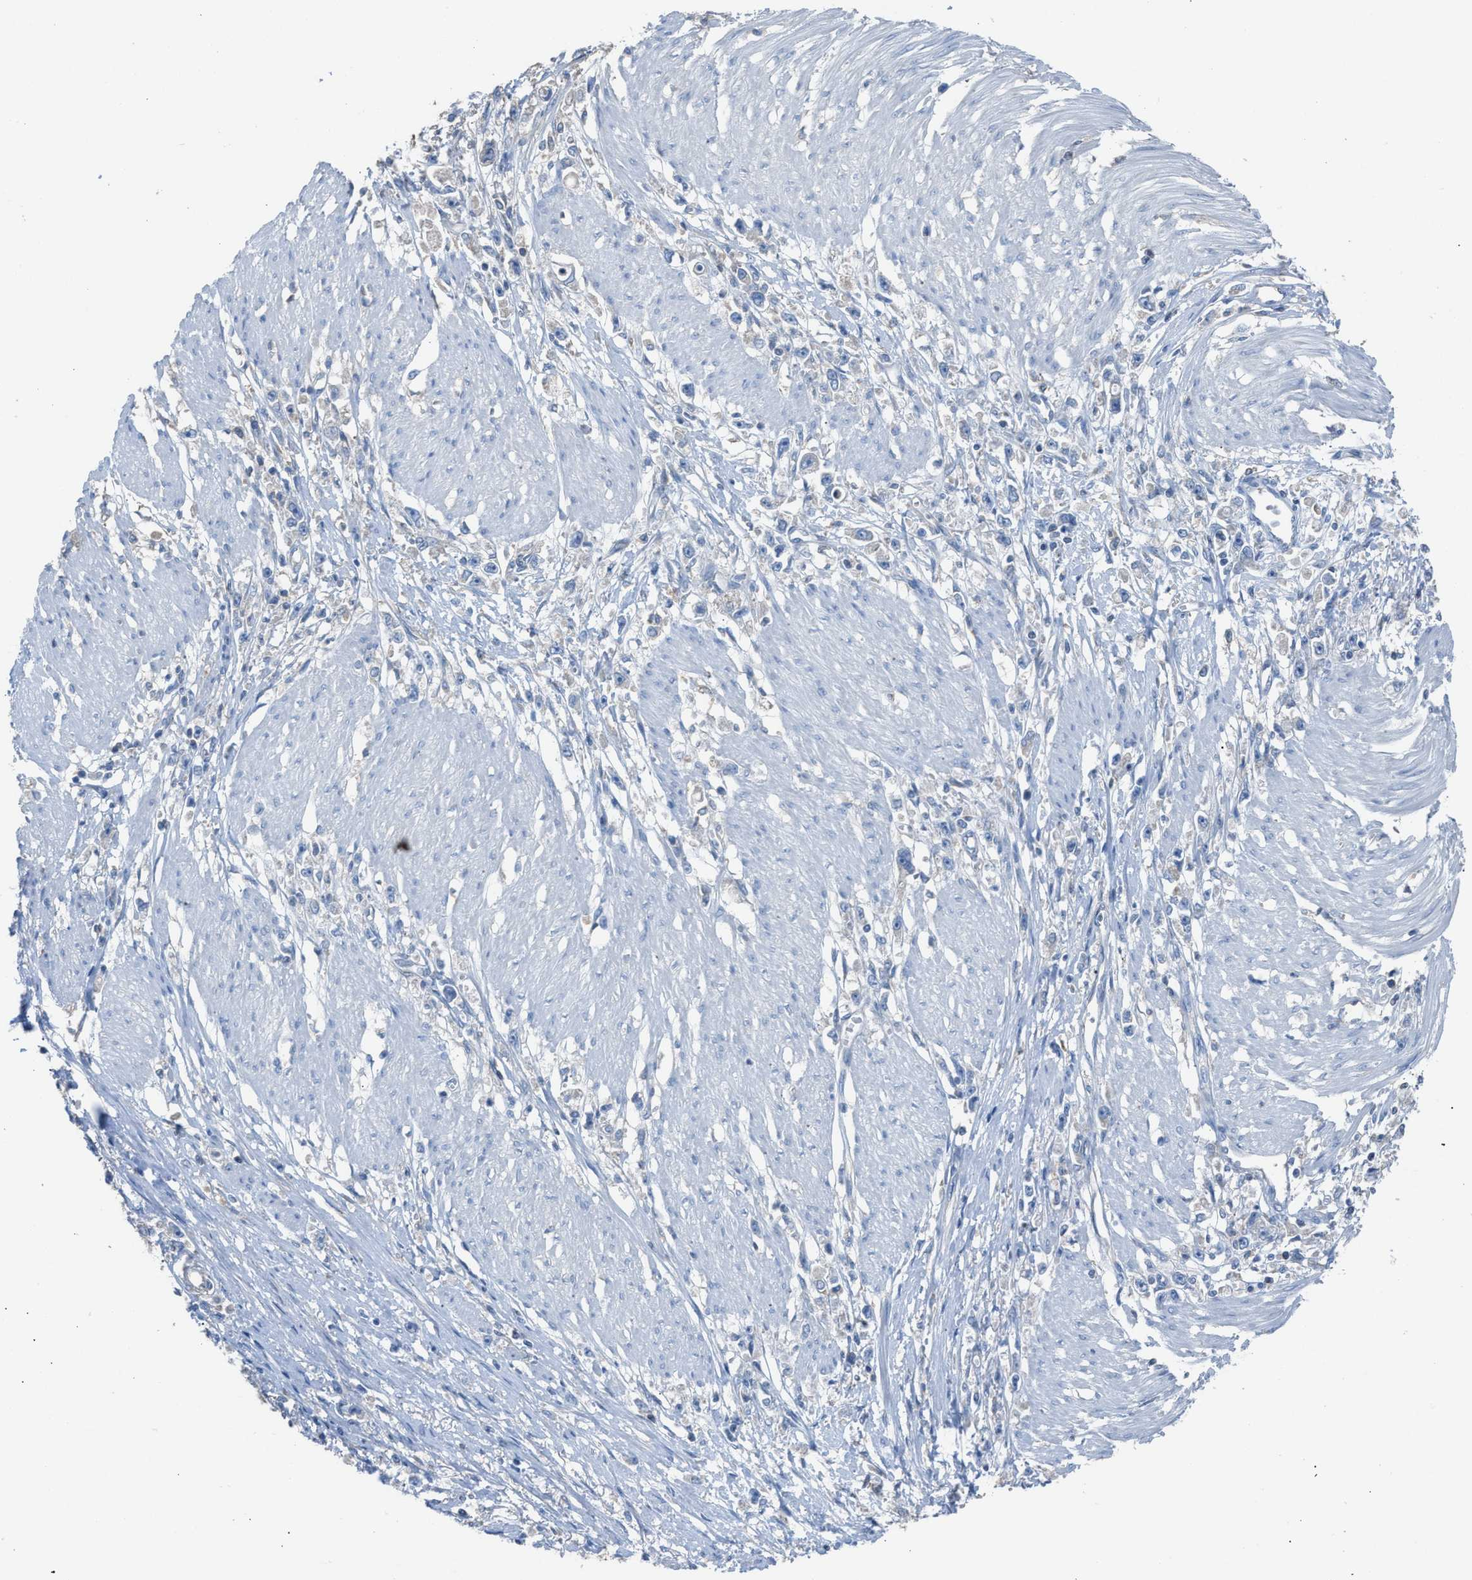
{"staining": {"intensity": "negative", "quantity": "none", "location": "none"}, "tissue": "stomach cancer", "cell_type": "Tumor cells", "image_type": "cancer", "snomed": [{"axis": "morphology", "description": "Adenocarcinoma, NOS"}, {"axis": "topography", "description": "Stomach"}], "caption": "This is a micrograph of immunohistochemistry staining of stomach cancer (adenocarcinoma), which shows no staining in tumor cells.", "gene": "NQO2", "patient": {"sex": "female", "age": 59}}